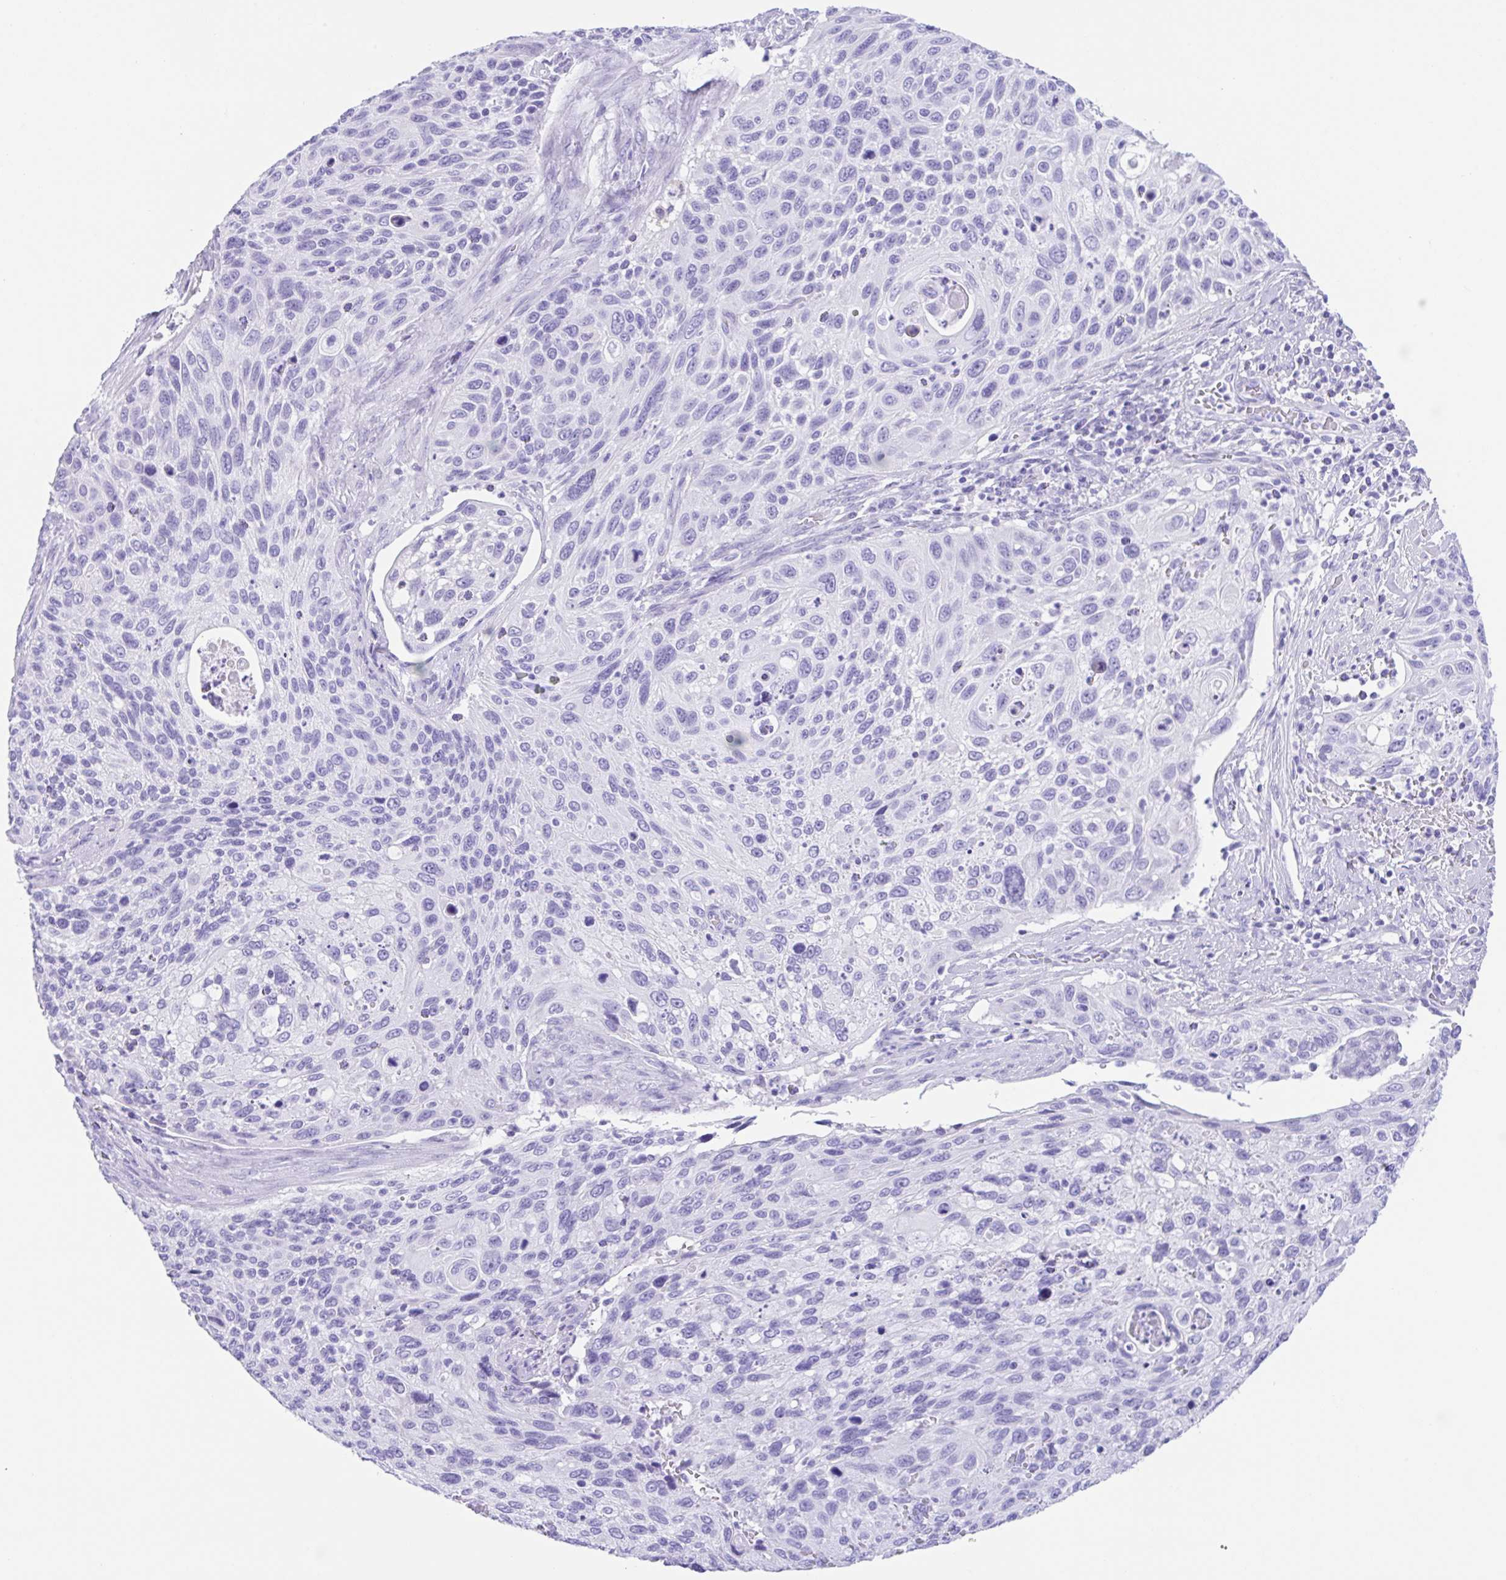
{"staining": {"intensity": "negative", "quantity": "none", "location": "none"}, "tissue": "cervical cancer", "cell_type": "Tumor cells", "image_type": "cancer", "snomed": [{"axis": "morphology", "description": "Squamous cell carcinoma, NOS"}, {"axis": "topography", "description": "Cervix"}], "caption": "The micrograph displays no significant staining in tumor cells of cervical cancer. (DAB IHC, high magnification).", "gene": "CPA1", "patient": {"sex": "female", "age": 70}}